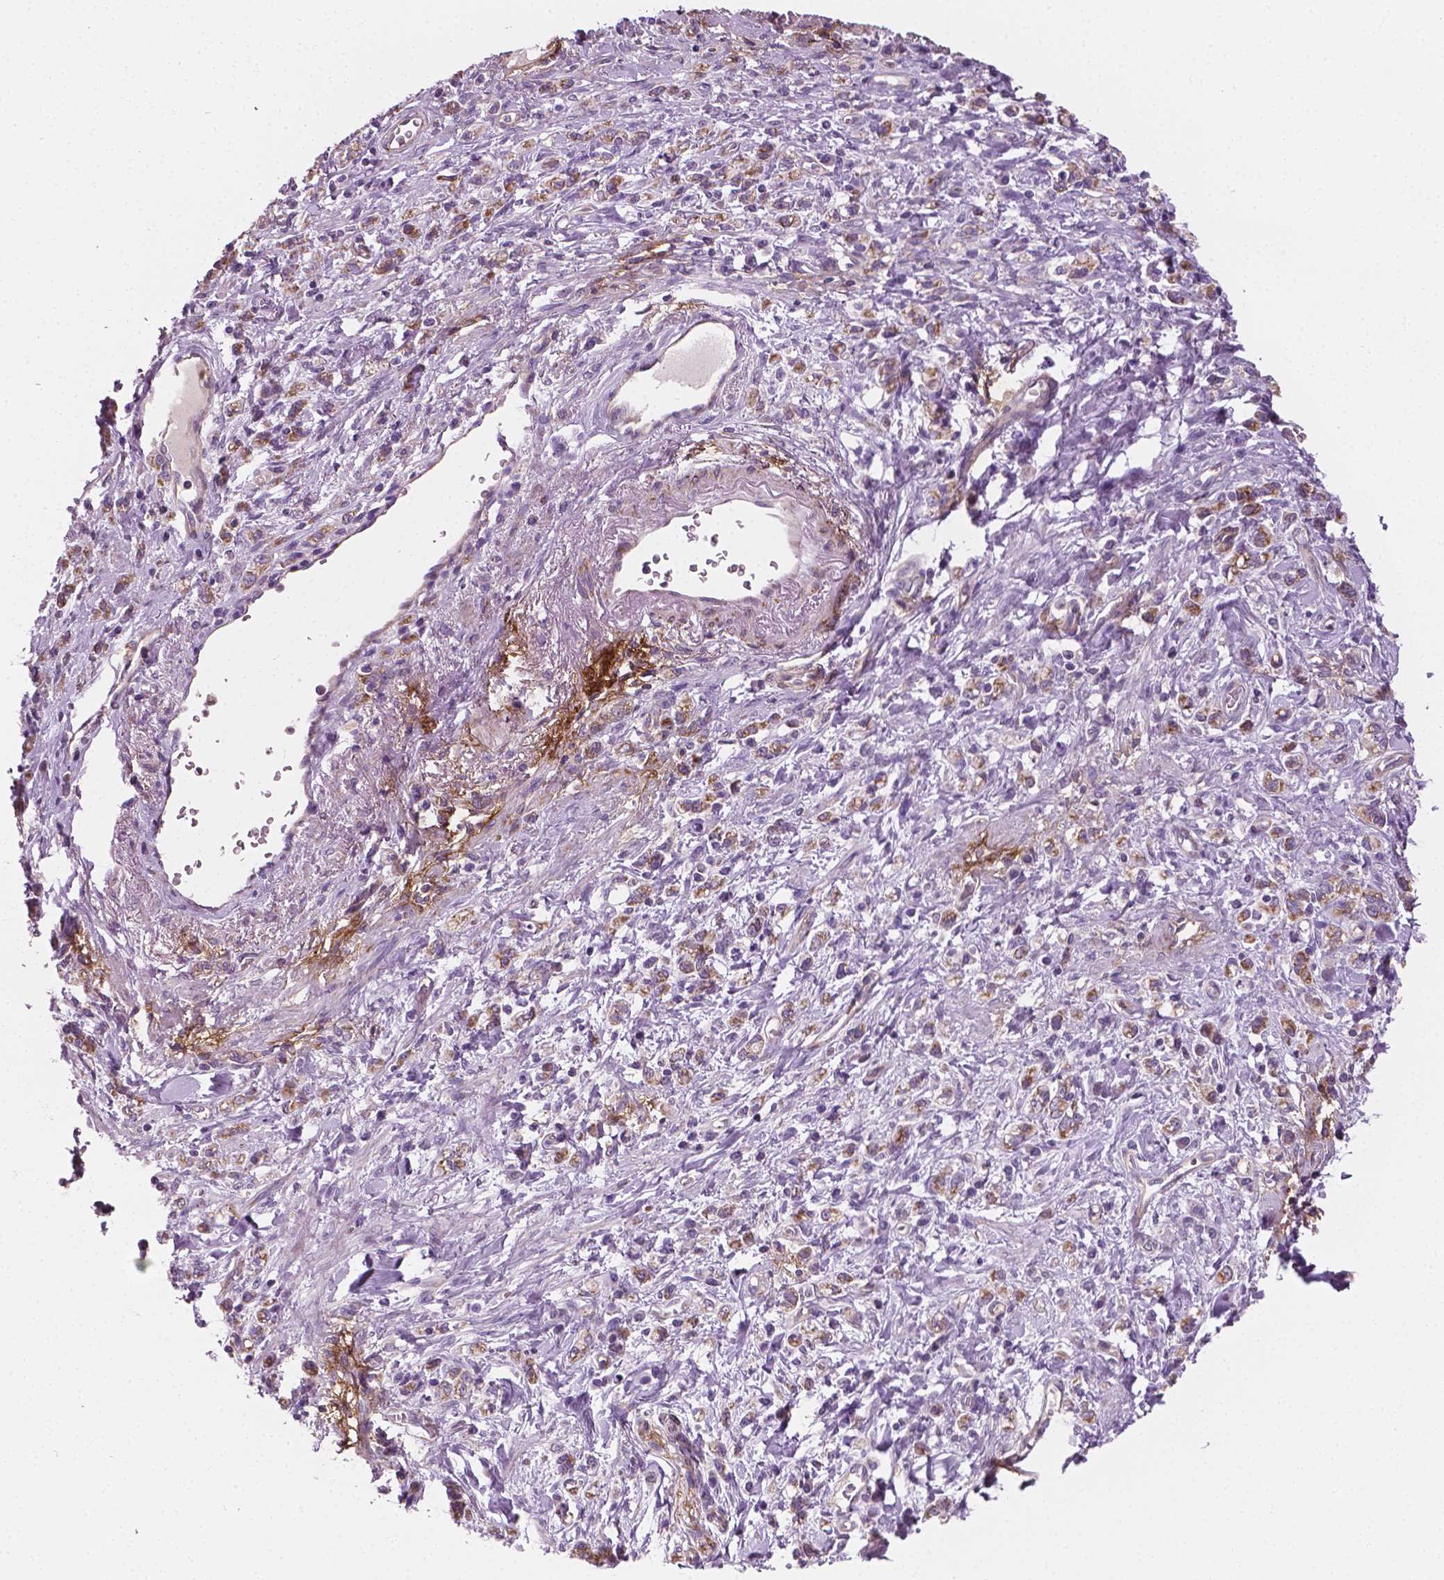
{"staining": {"intensity": "negative", "quantity": "none", "location": "none"}, "tissue": "stomach cancer", "cell_type": "Tumor cells", "image_type": "cancer", "snomed": [{"axis": "morphology", "description": "Adenocarcinoma, NOS"}, {"axis": "topography", "description": "Stomach"}], "caption": "A micrograph of stomach adenocarcinoma stained for a protein exhibits no brown staining in tumor cells.", "gene": "PTX3", "patient": {"sex": "male", "age": 77}}